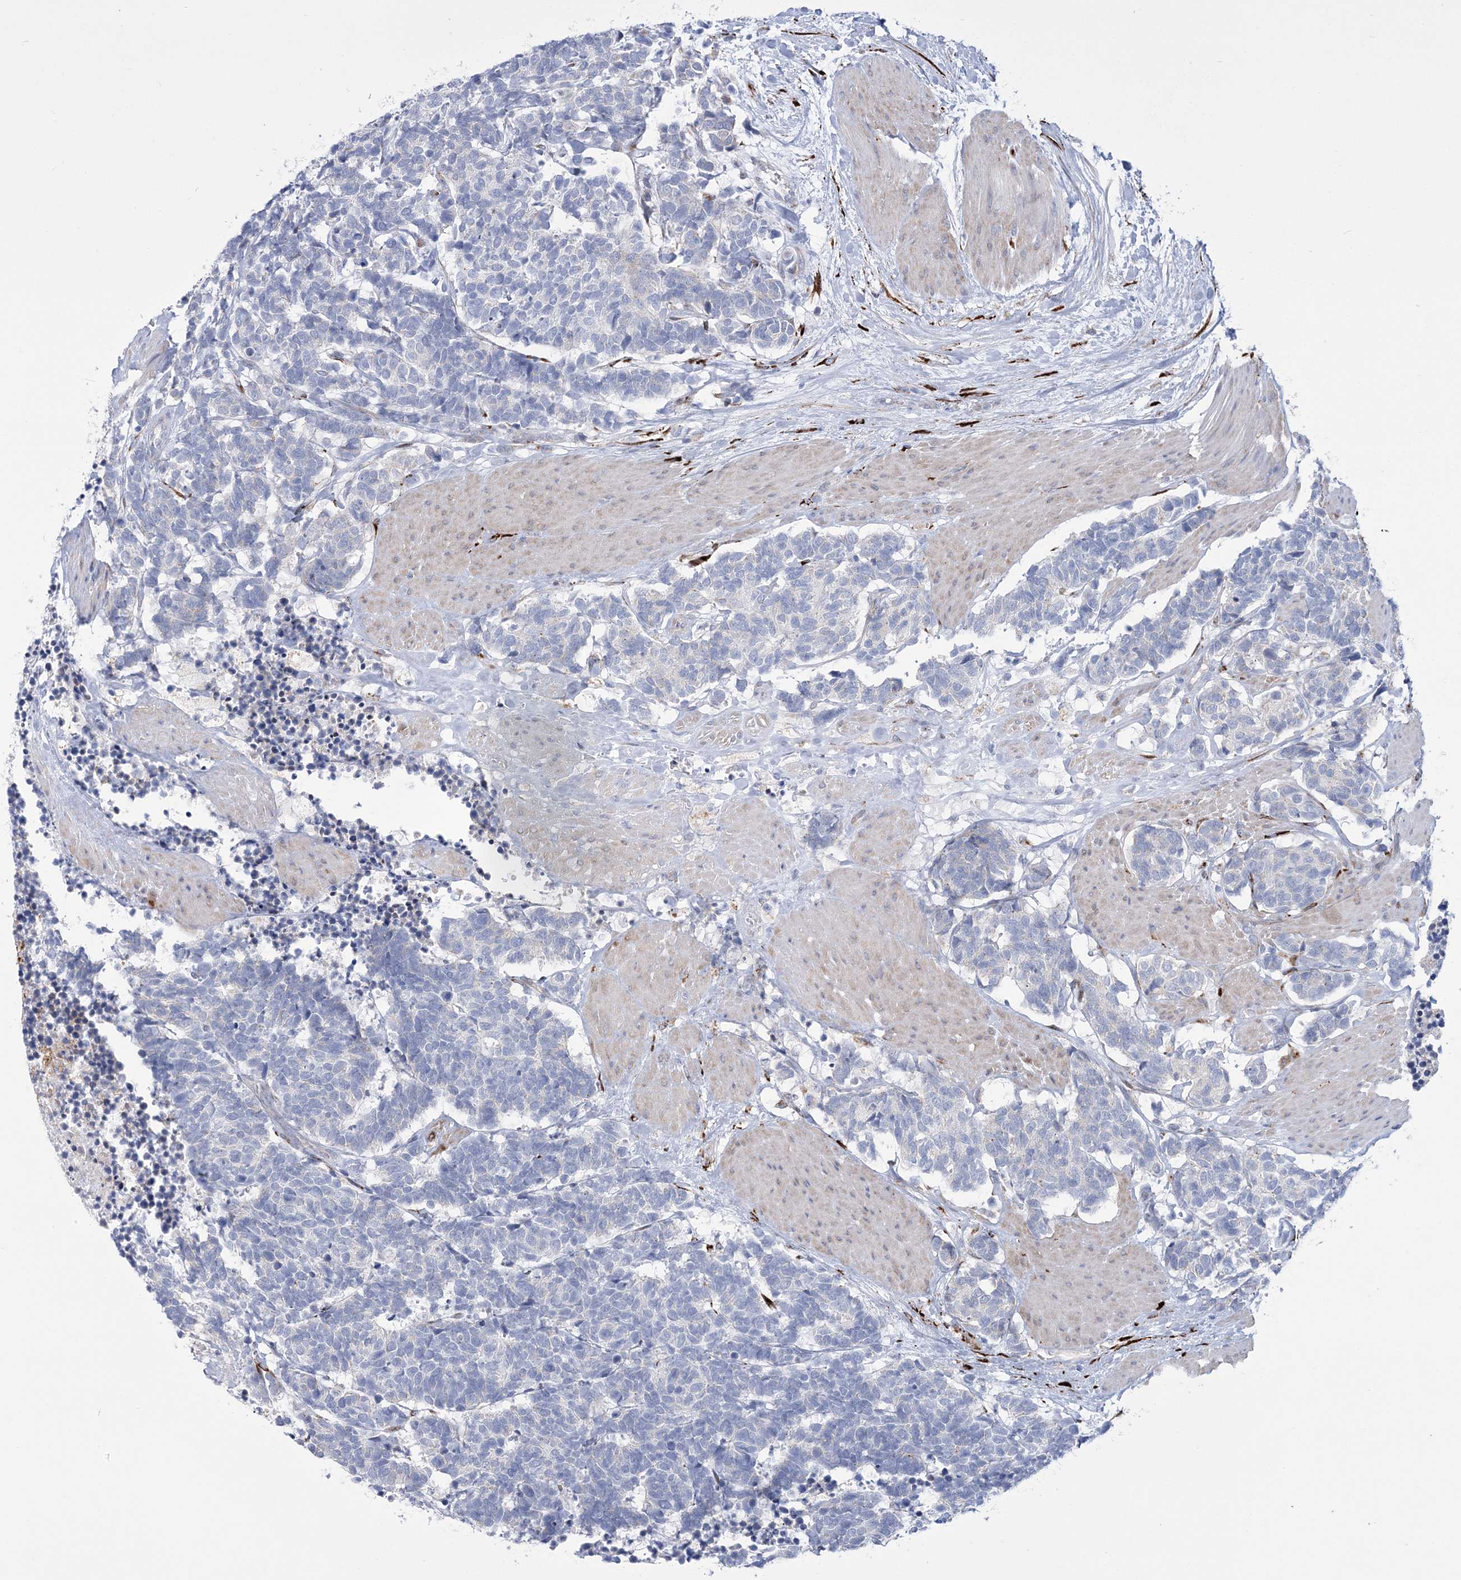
{"staining": {"intensity": "negative", "quantity": "none", "location": "none"}, "tissue": "carcinoid", "cell_type": "Tumor cells", "image_type": "cancer", "snomed": [{"axis": "morphology", "description": "Carcinoma, NOS"}, {"axis": "morphology", "description": "Carcinoid, malignant, NOS"}, {"axis": "topography", "description": "Urinary bladder"}], "caption": "The image exhibits no significant positivity in tumor cells of carcinoid.", "gene": "RAB11FIP5", "patient": {"sex": "male", "age": 57}}